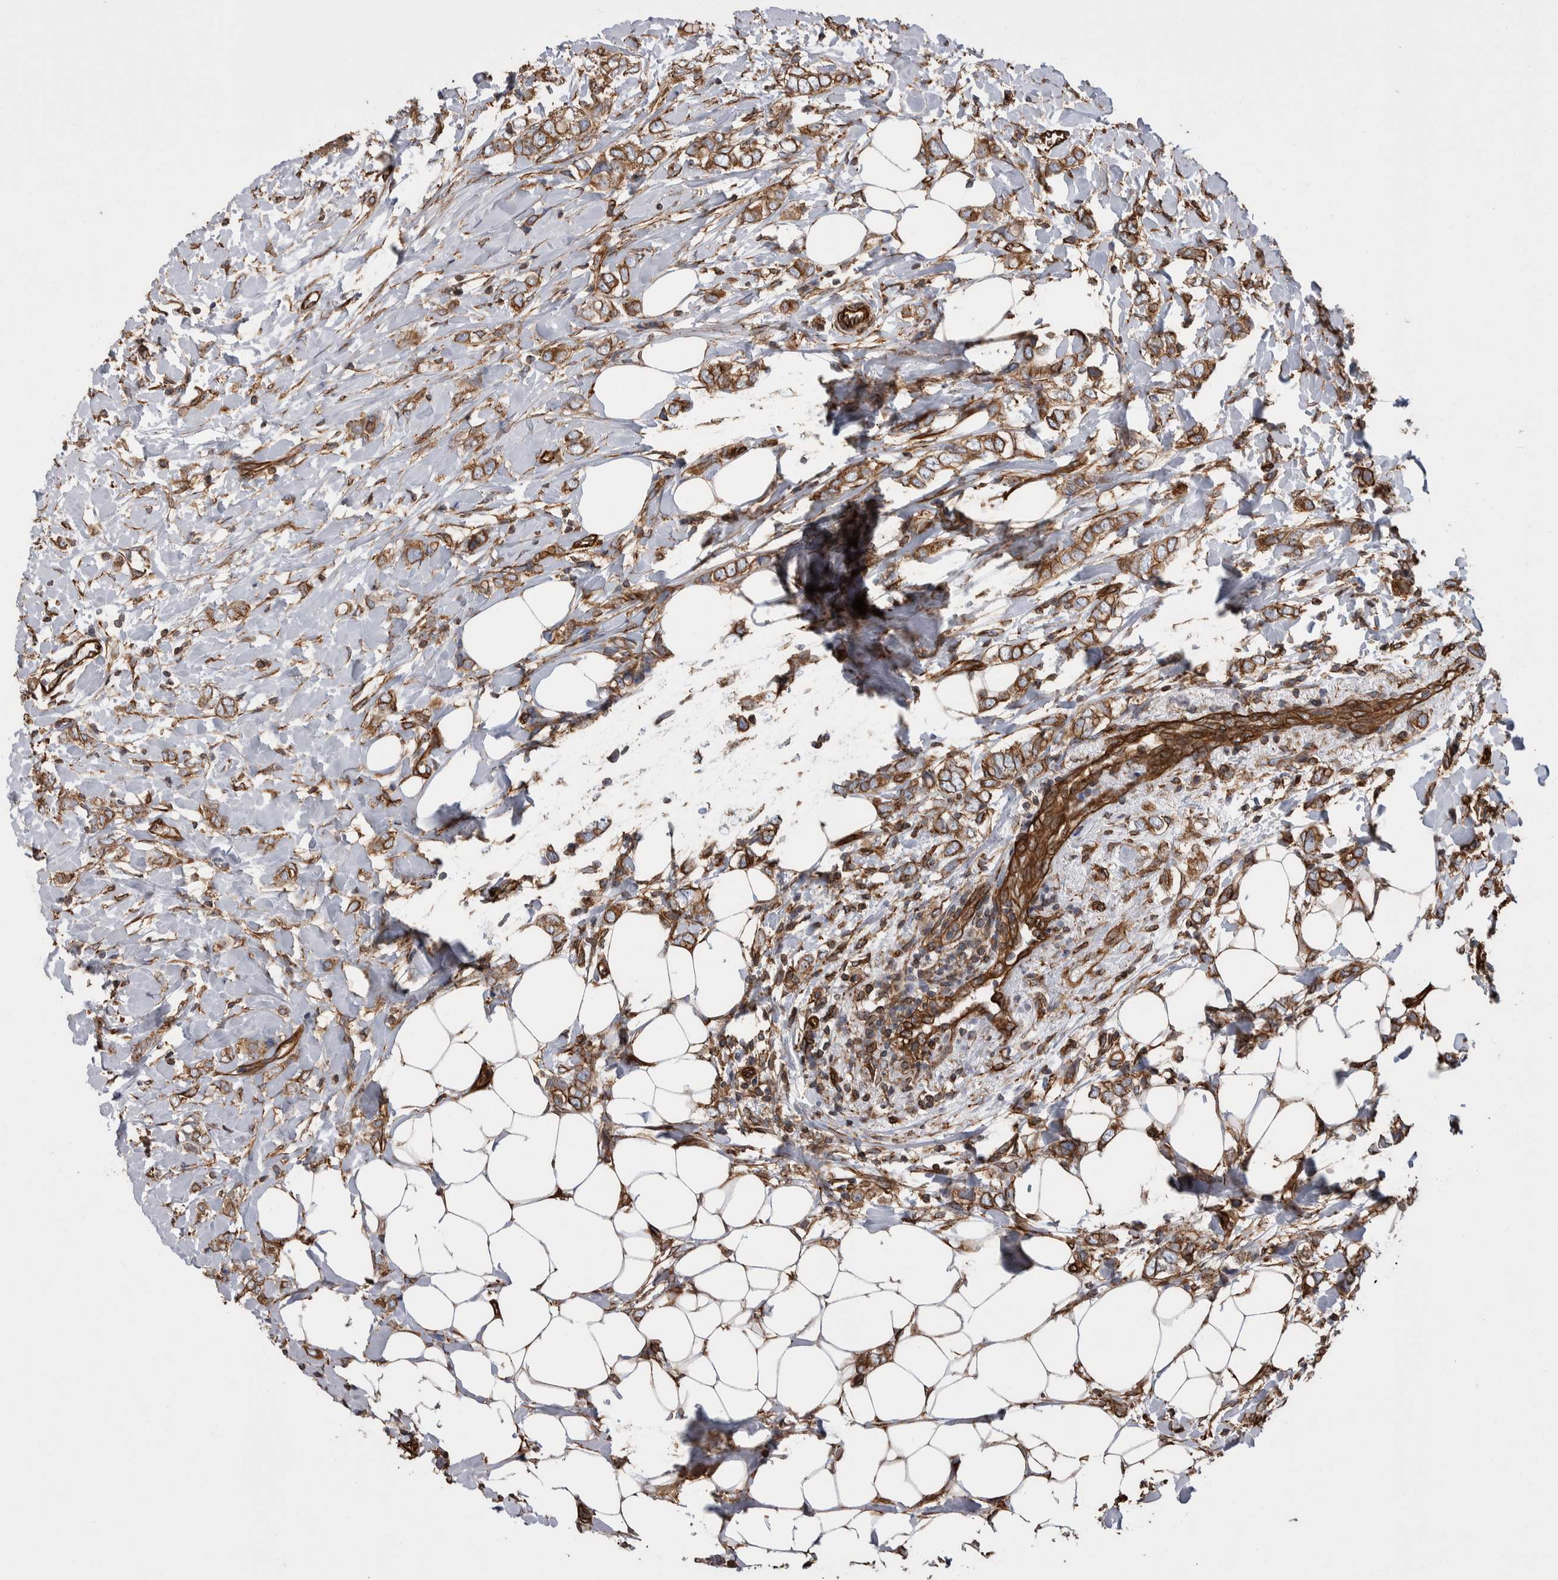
{"staining": {"intensity": "strong", "quantity": ">75%", "location": "cytoplasmic/membranous"}, "tissue": "breast cancer", "cell_type": "Tumor cells", "image_type": "cancer", "snomed": [{"axis": "morphology", "description": "Normal tissue, NOS"}, {"axis": "morphology", "description": "Lobular carcinoma"}, {"axis": "topography", "description": "Breast"}], "caption": "A histopathology image of breast cancer stained for a protein shows strong cytoplasmic/membranous brown staining in tumor cells.", "gene": "KIF12", "patient": {"sex": "female", "age": 47}}